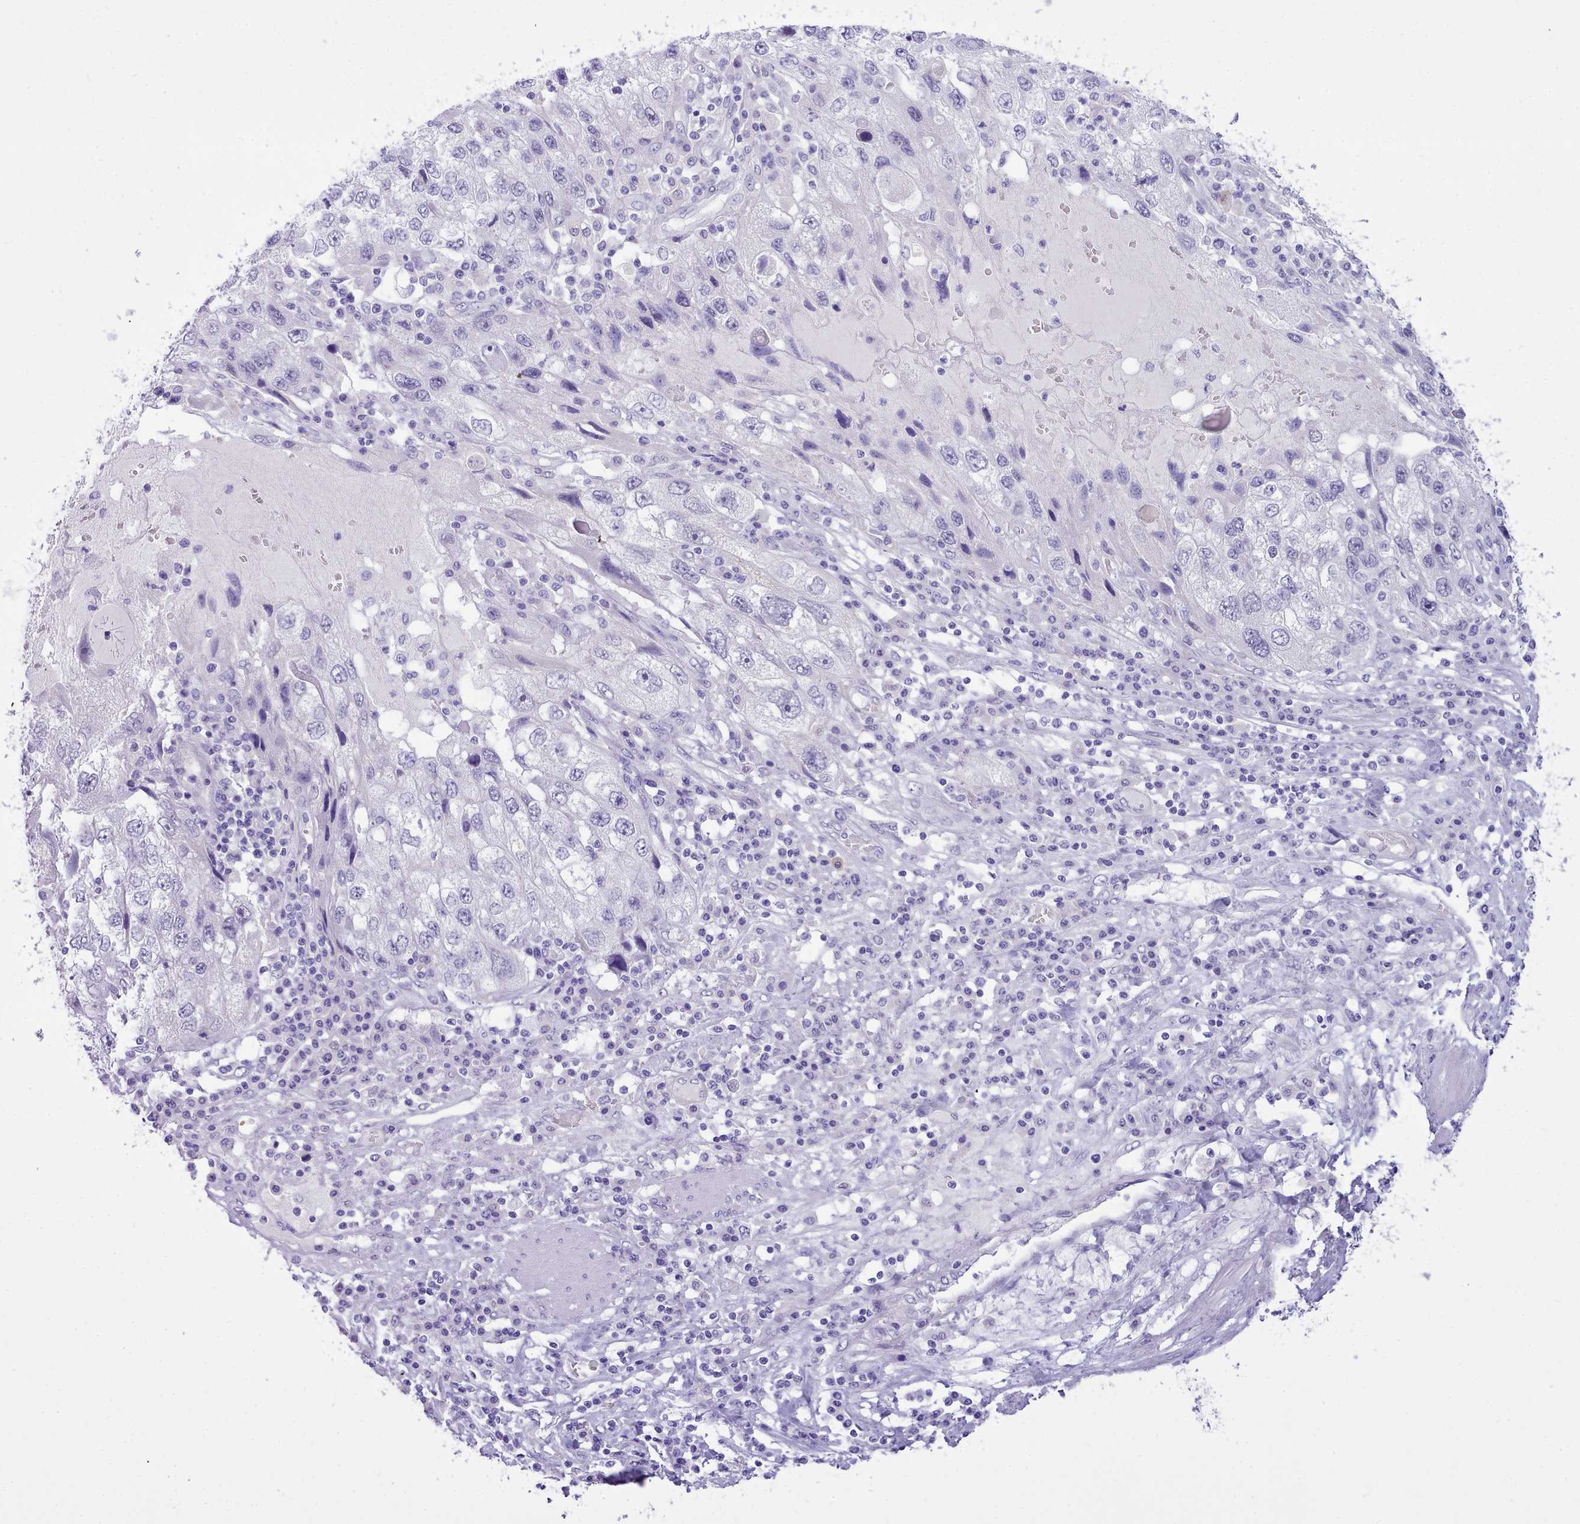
{"staining": {"intensity": "negative", "quantity": "none", "location": "none"}, "tissue": "endometrial cancer", "cell_type": "Tumor cells", "image_type": "cancer", "snomed": [{"axis": "morphology", "description": "Adenocarcinoma, NOS"}, {"axis": "topography", "description": "Endometrium"}], "caption": "The micrograph reveals no significant expression in tumor cells of endometrial adenocarcinoma. (Stains: DAB (3,3'-diaminobenzidine) IHC with hematoxylin counter stain, Microscopy: brightfield microscopy at high magnification).", "gene": "LRRC37A", "patient": {"sex": "female", "age": 49}}